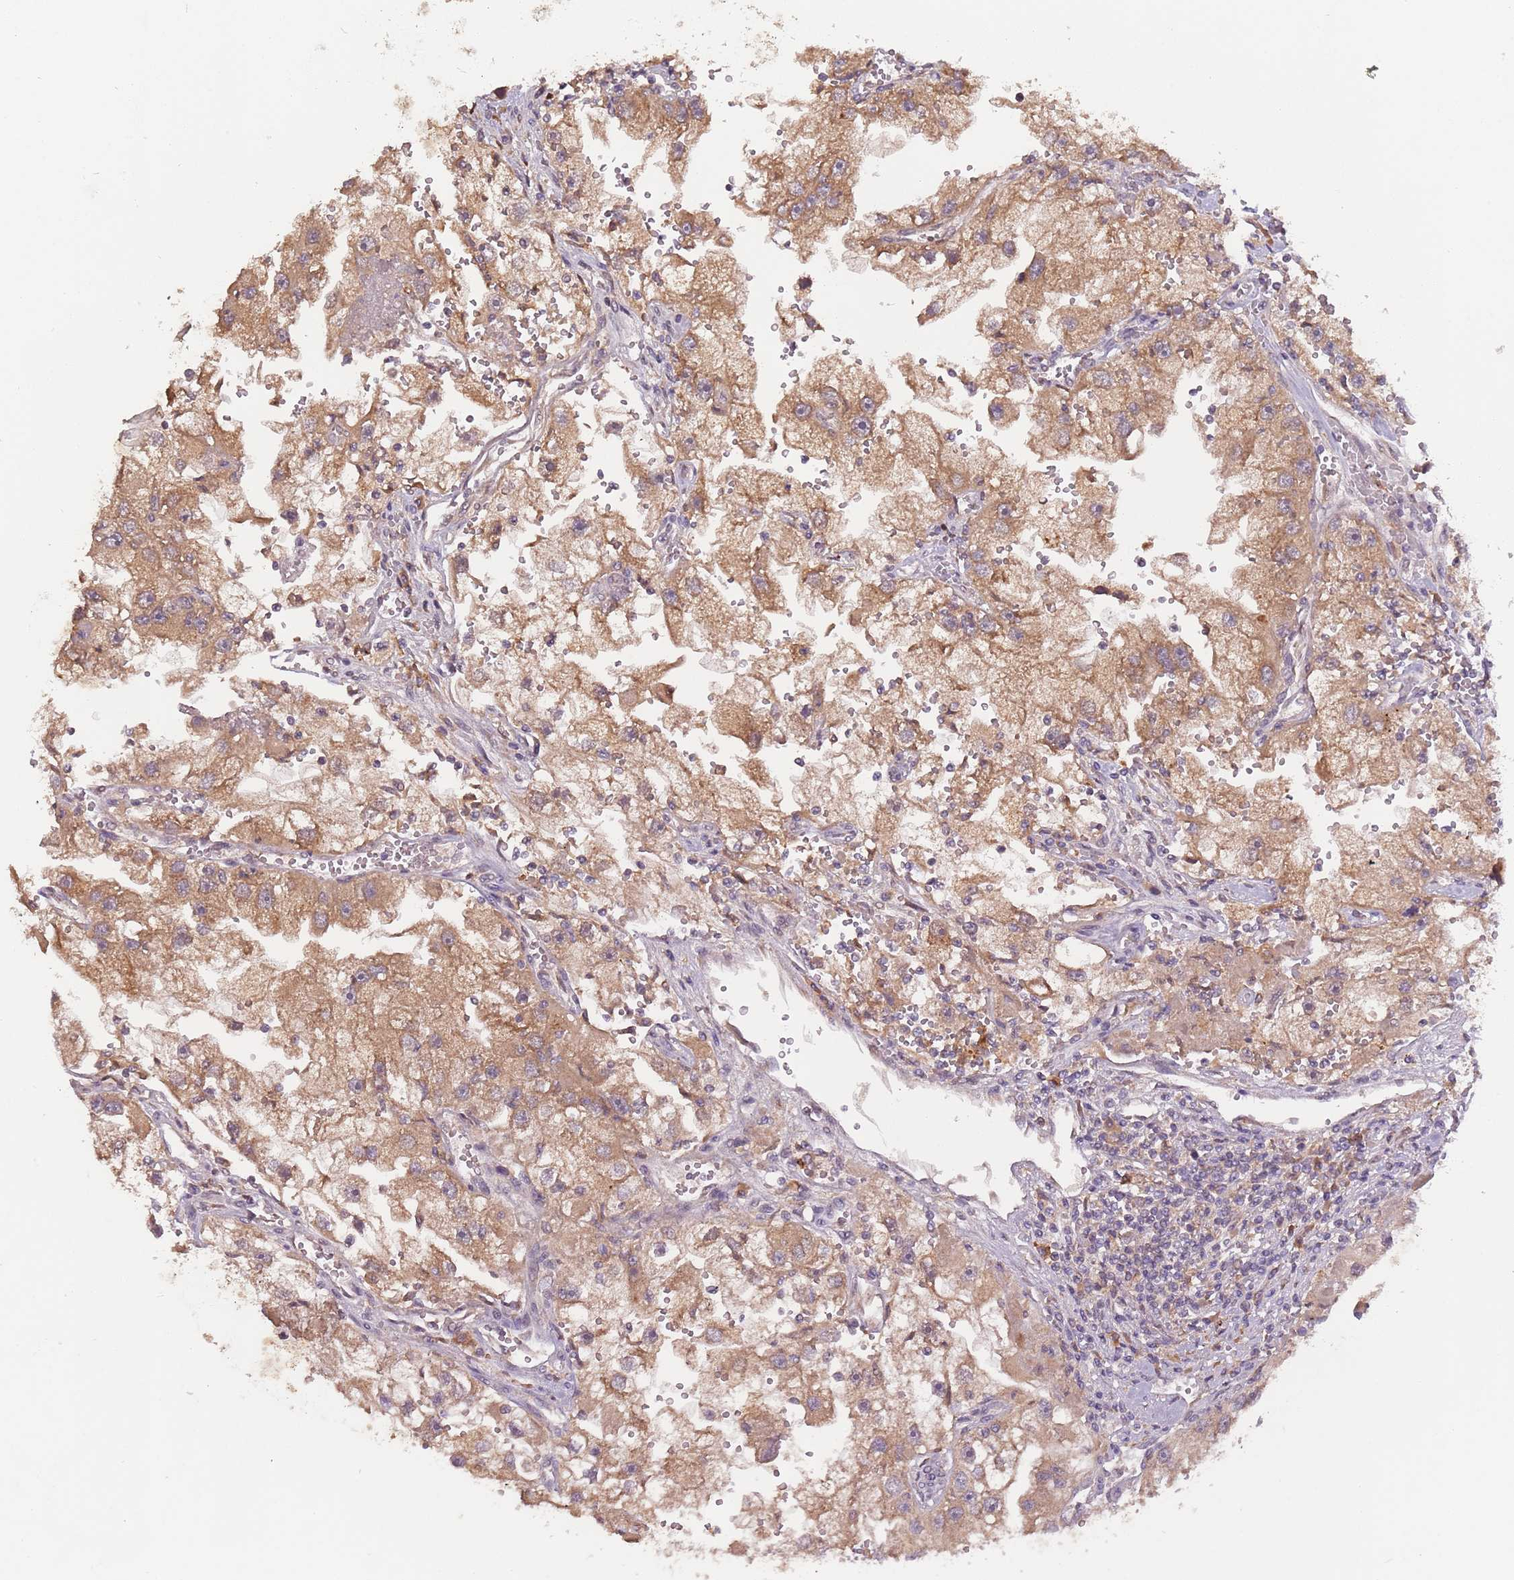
{"staining": {"intensity": "moderate", "quantity": ">75%", "location": "cytoplasmic/membranous"}, "tissue": "renal cancer", "cell_type": "Tumor cells", "image_type": "cancer", "snomed": [{"axis": "morphology", "description": "Adenocarcinoma, NOS"}, {"axis": "topography", "description": "Kidney"}], "caption": "Human adenocarcinoma (renal) stained for a protein (brown) reveals moderate cytoplasmic/membranous positive expression in approximately >75% of tumor cells.", "gene": "USP32", "patient": {"sex": "male", "age": 63}}